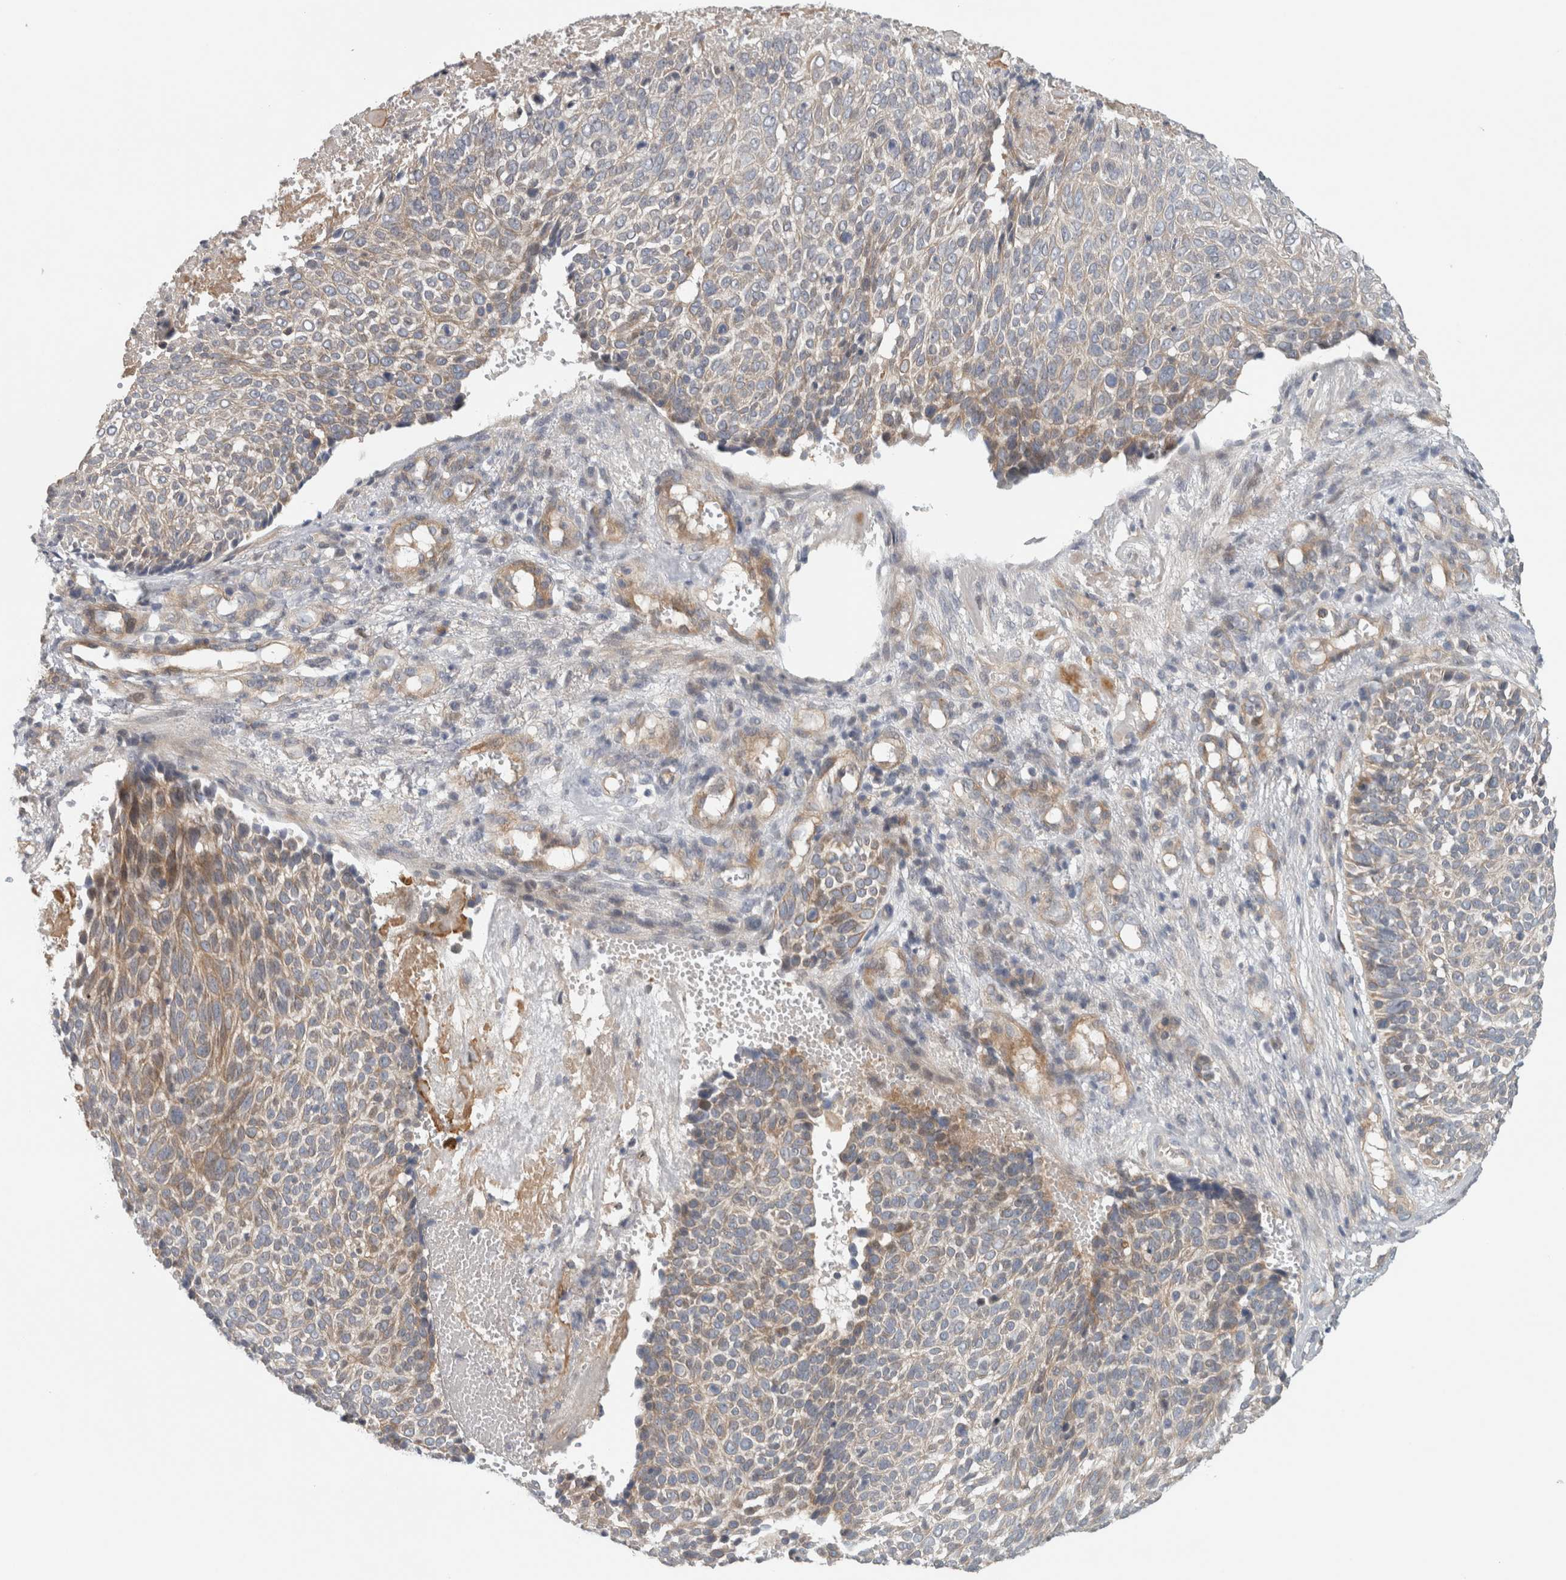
{"staining": {"intensity": "weak", "quantity": "25%-75%", "location": "cytoplasmic/membranous"}, "tissue": "cervical cancer", "cell_type": "Tumor cells", "image_type": "cancer", "snomed": [{"axis": "morphology", "description": "Squamous cell carcinoma, NOS"}, {"axis": "topography", "description": "Cervix"}], "caption": "The photomicrograph displays a brown stain indicating the presence of a protein in the cytoplasmic/membranous of tumor cells in cervical squamous cell carcinoma. Using DAB (3,3'-diaminobenzidine) (brown) and hematoxylin (blue) stains, captured at high magnification using brightfield microscopy.", "gene": "ZNF804B", "patient": {"sex": "female", "age": 74}}